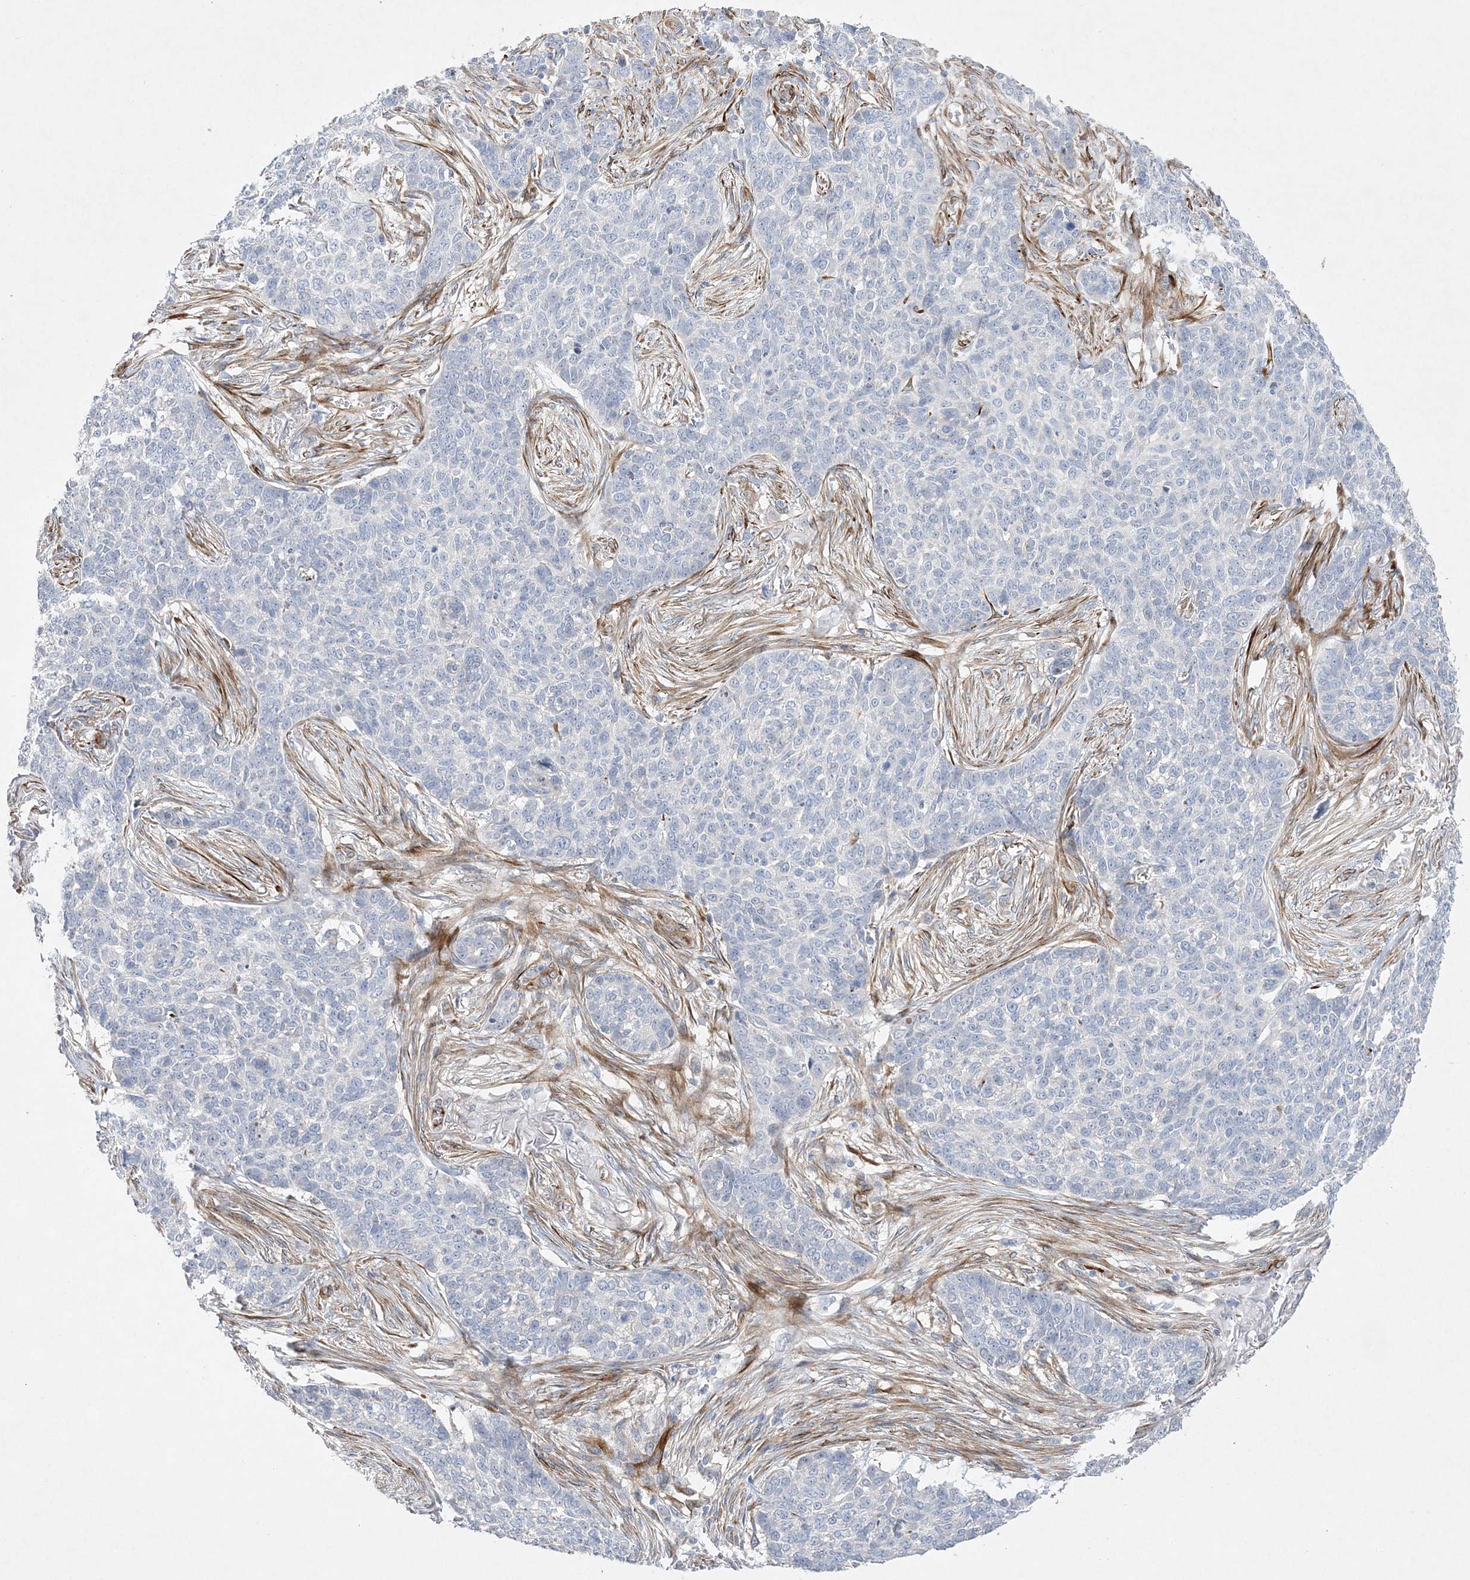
{"staining": {"intensity": "negative", "quantity": "none", "location": "none"}, "tissue": "skin cancer", "cell_type": "Tumor cells", "image_type": "cancer", "snomed": [{"axis": "morphology", "description": "Basal cell carcinoma"}, {"axis": "topography", "description": "Skin"}], "caption": "Immunohistochemical staining of human skin basal cell carcinoma displays no significant staining in tumor cells. (DAB IHC visualized using brightfield microscopy, high magnification).", "gene": "TMEM132B", "patient": {"sex": "male", "age": 85}}